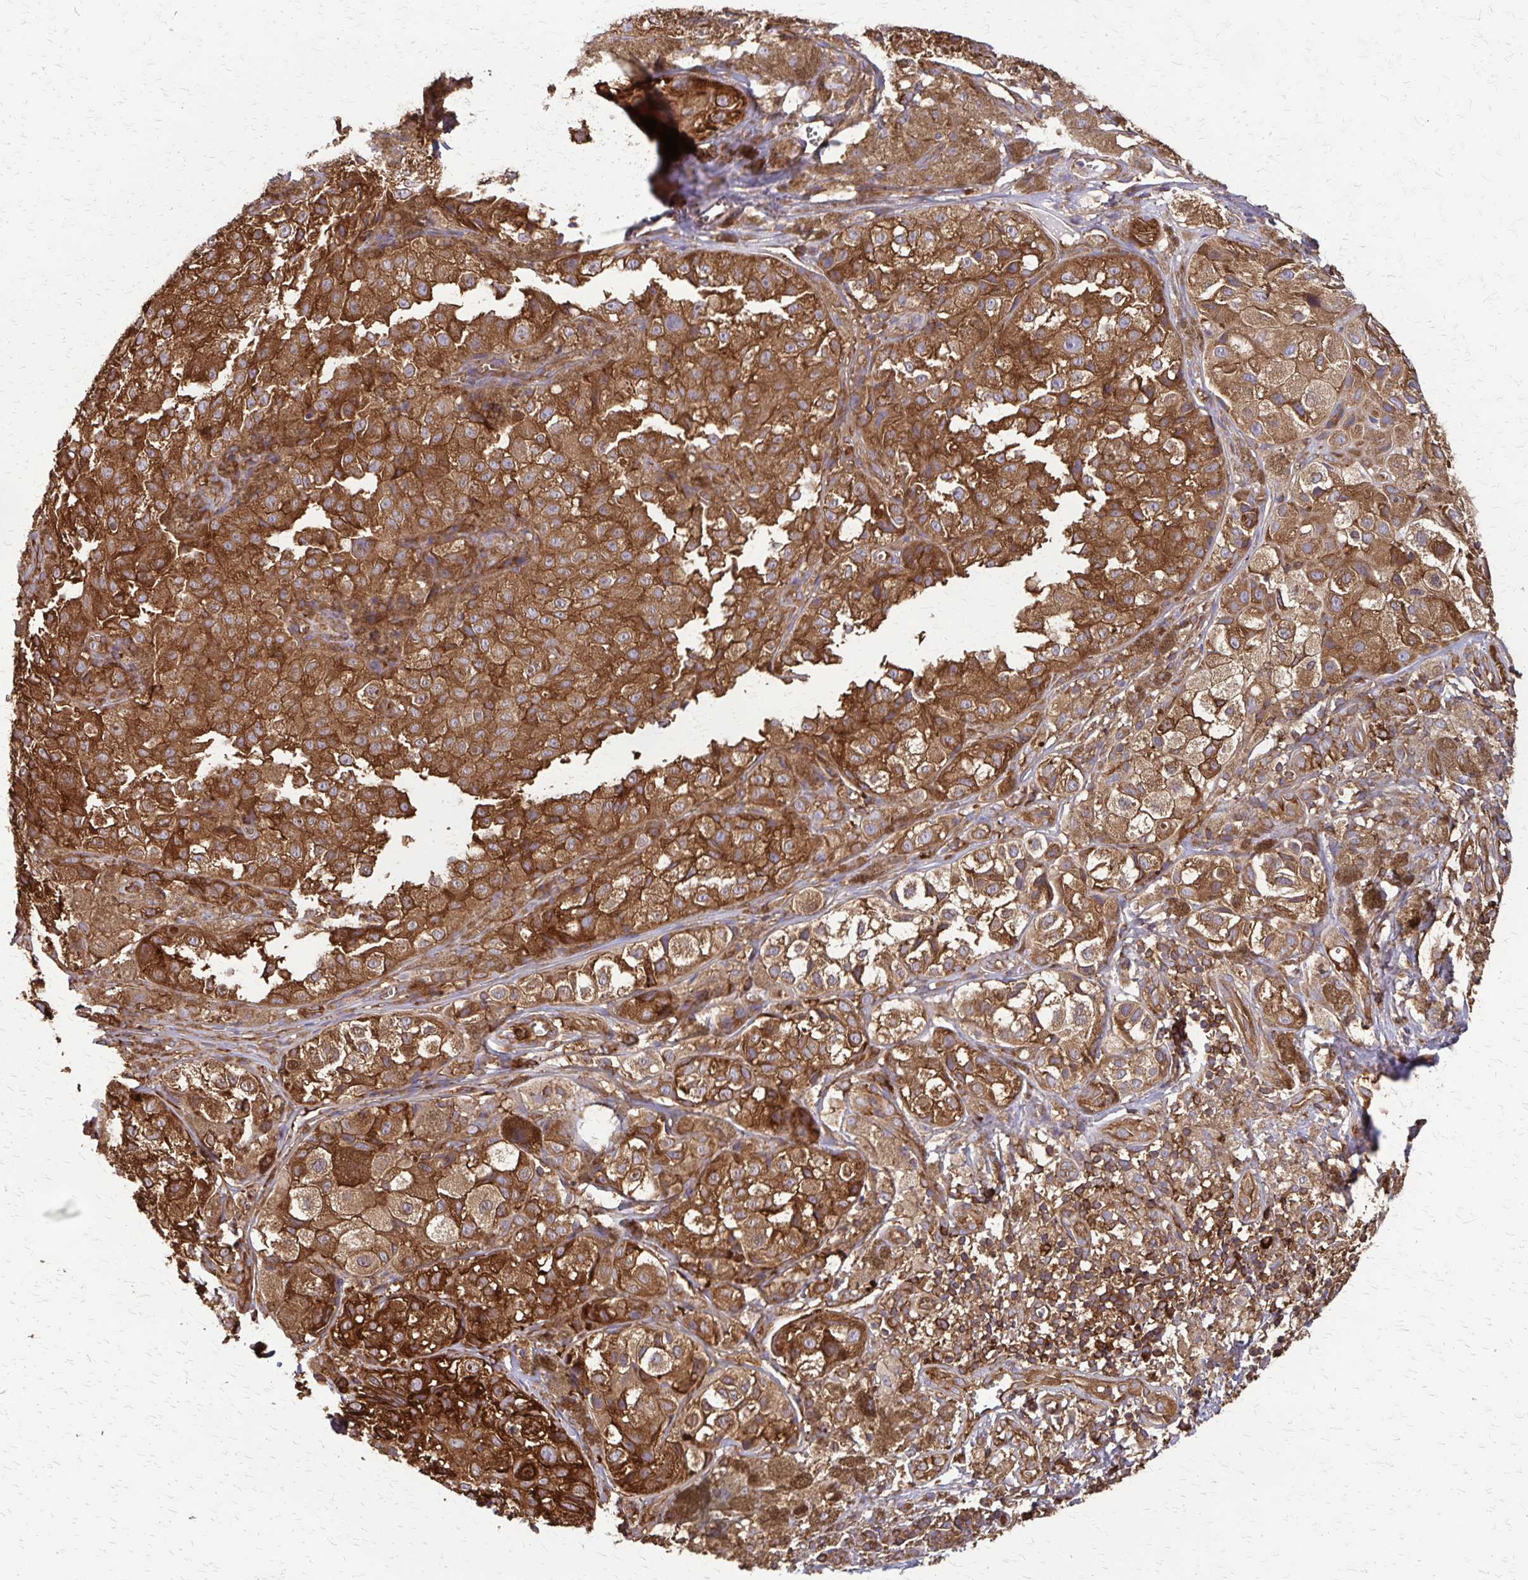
{"staining": {"intensity": "strong", "quantity": ">75%", "location": "cytoplasmic/membranous"}, "tissue": "melanoma", "cell_type": "Tumor cells", "image_type": "cancer", "snomed": [{"axis": "morphology", "description": "Malignant melanoma, NOS"}, {"axis": "topography", "description": "Skin"}], "caption": "Protein expression by immunohistochemistry reveals strong cytoplasmic/membranous expression in approximately >75% of tumor cells in melanoma.", "gene": "EEF2", "patient": {"sex": "male", "age": 61}}